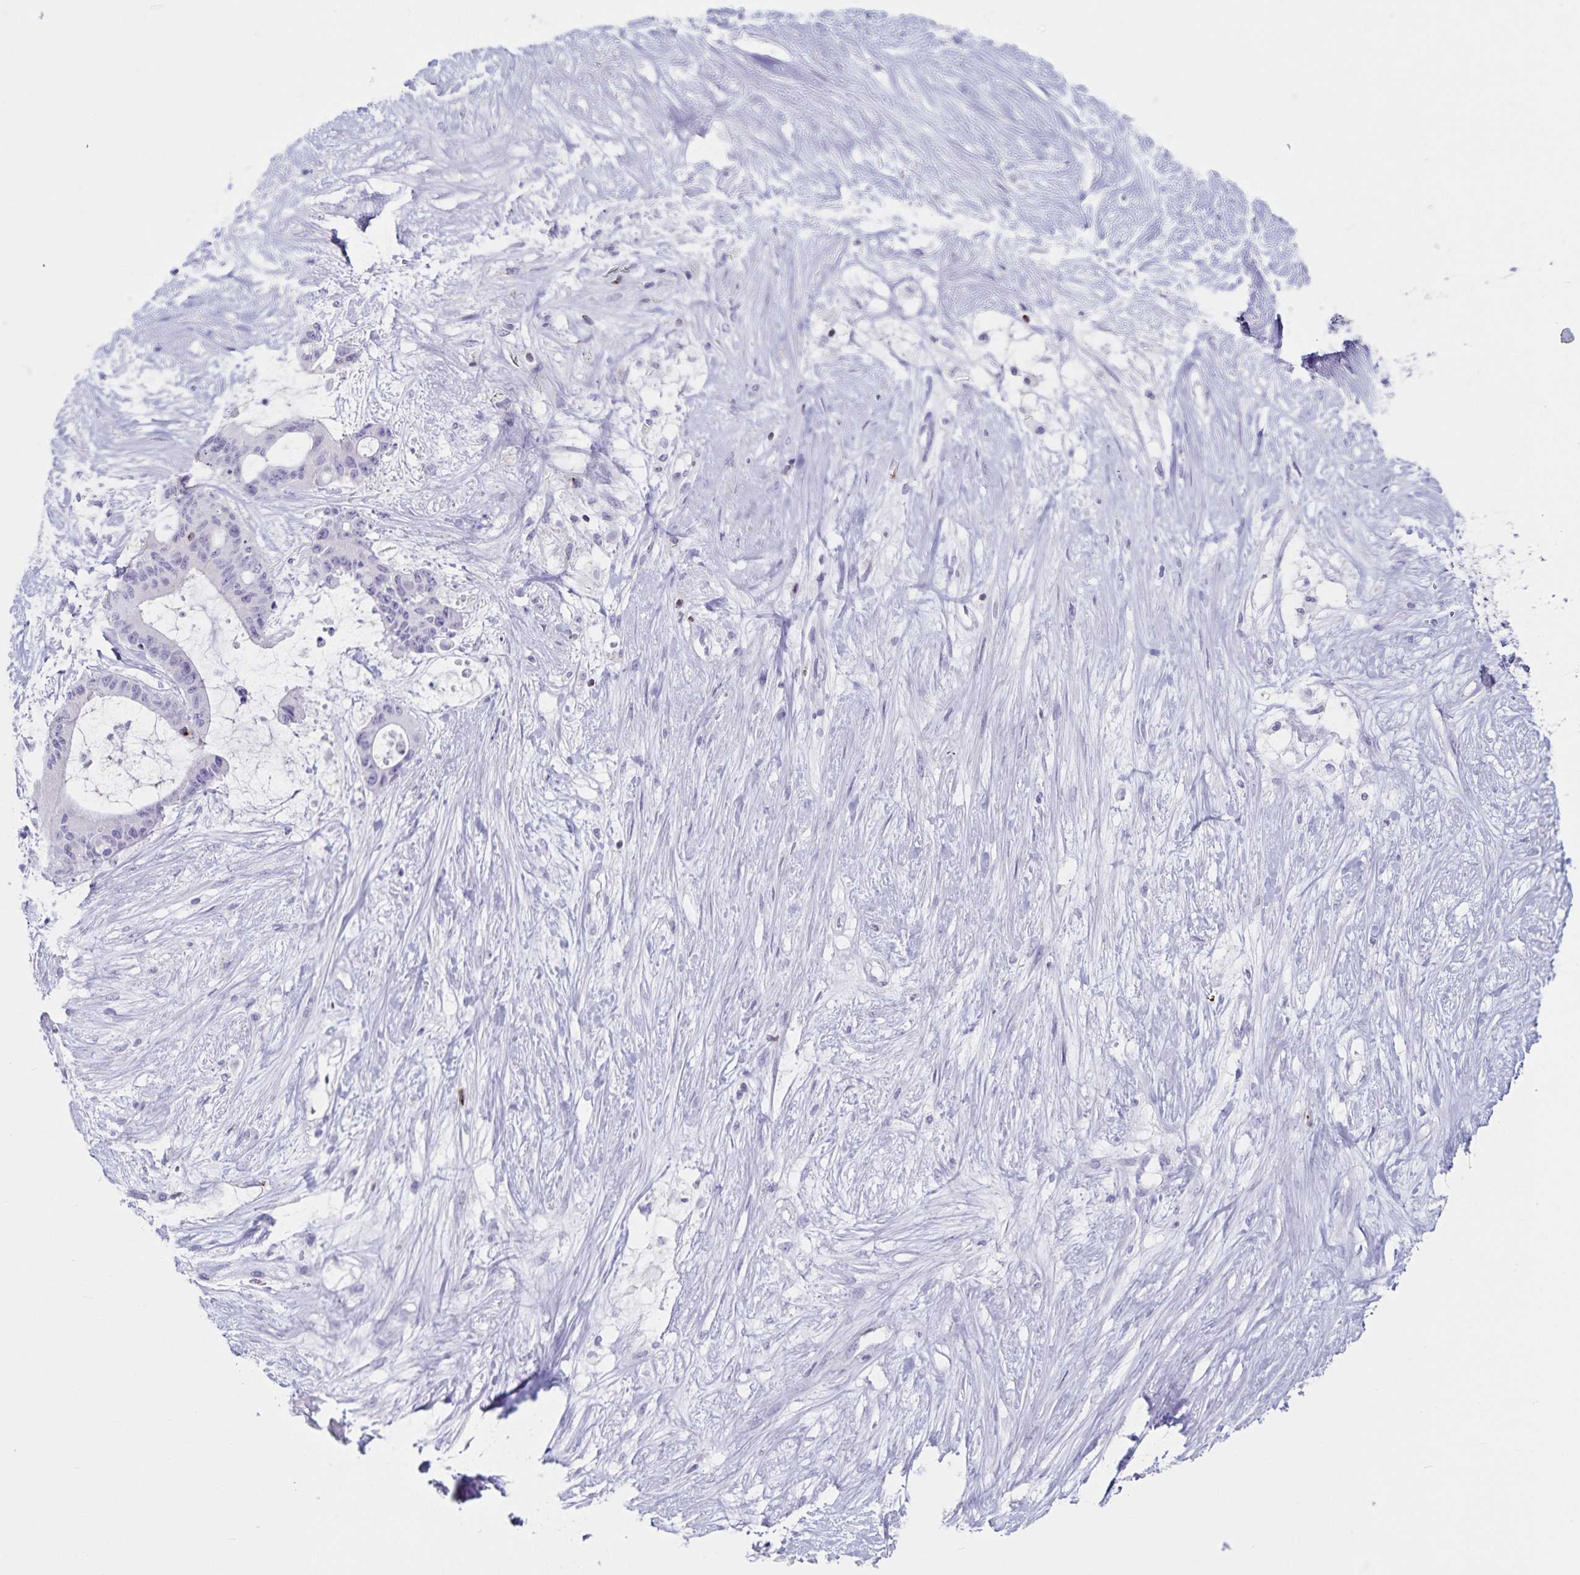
{"staining": {"intensity": "negative", "quantity": "none", "location": "none"}, "tissue": "liver cancer", "cell_type": "Tumor cells", "image_type": "cancer", "snomed": [{"axis": "morphology", "description": "Normal tissue, NOS"}, {"axis": "morphology", "description": "Cholangiocarcinoma"}, {"axis": "topography", "description": "Liver"}, {"axis": "topography", "description": "Peripheral nerve tissue"}], "caption": "Human liver cancer (cholangiocarcinoma) stained for a protein using immunohistochemistry exhibits no positivity in tumor cells.", "gene": "GNLY", "patient": {"sex": "female", "age": 73}}